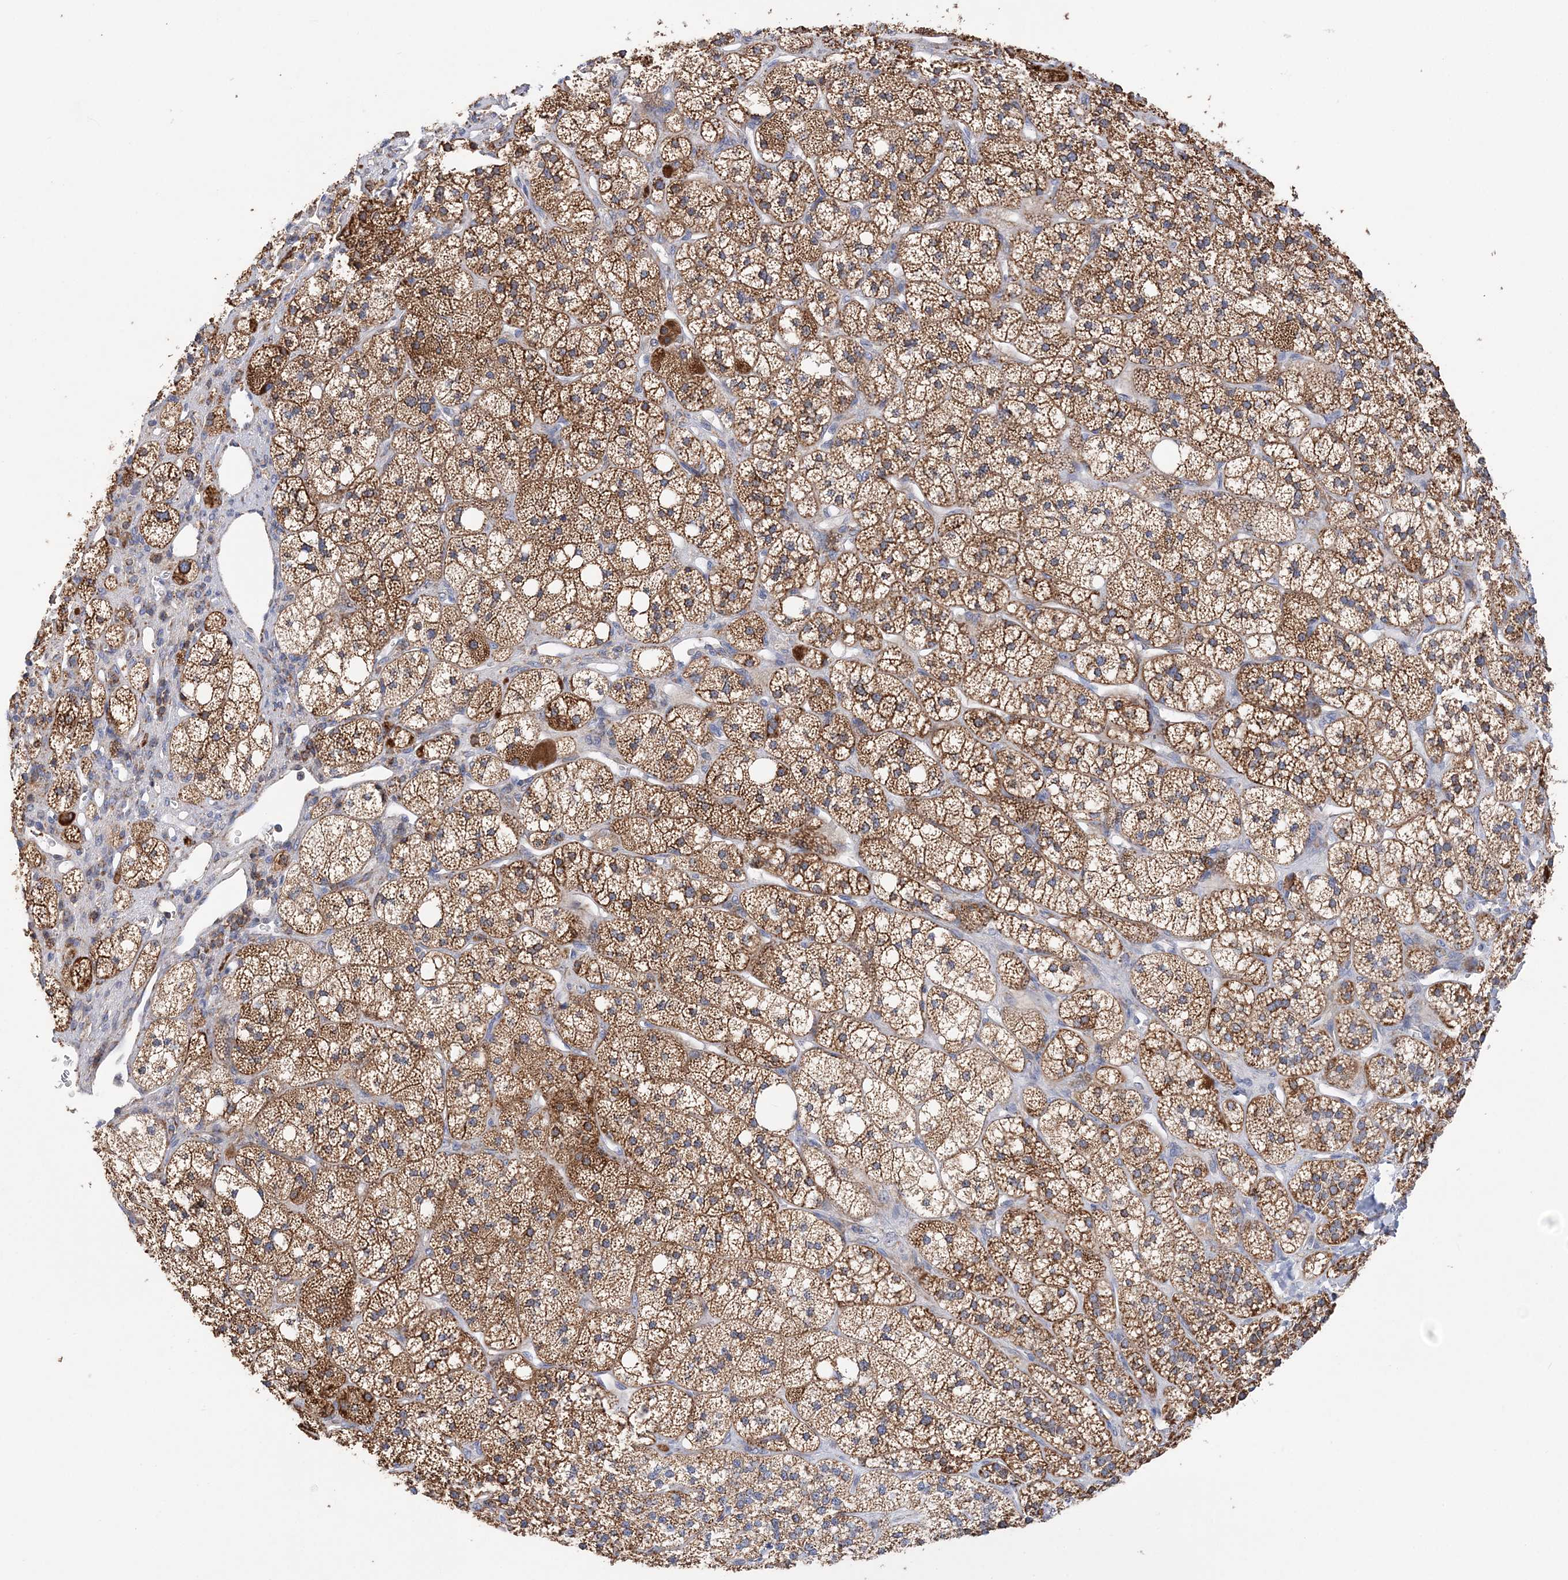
{"staining": {"intensity": "moderate", "quantity": ">75%", "location": "cytoplasmic/membranous"}, "tissue": "adrenal gland", "cell_type": "Glandular cells", "image_type": "normal", "snomed": [{"axis": "morphology", "description": "Normal tissue, NOS"}, {"axis": "topography", "description": "Adrenal gland"}], "caption": "The immunohistochemical stain highlights moderate cytoplasmic/membranous expression in glandular cells of benign adrenal gland. (Stains: DAB (3,3'-diaminobenzidine) in brown, nuclei in blue, Microscopy: brightfield microscopy at high magnification).", "gene": "TTC32", "patient": {"sex": "male", "age": 61}}